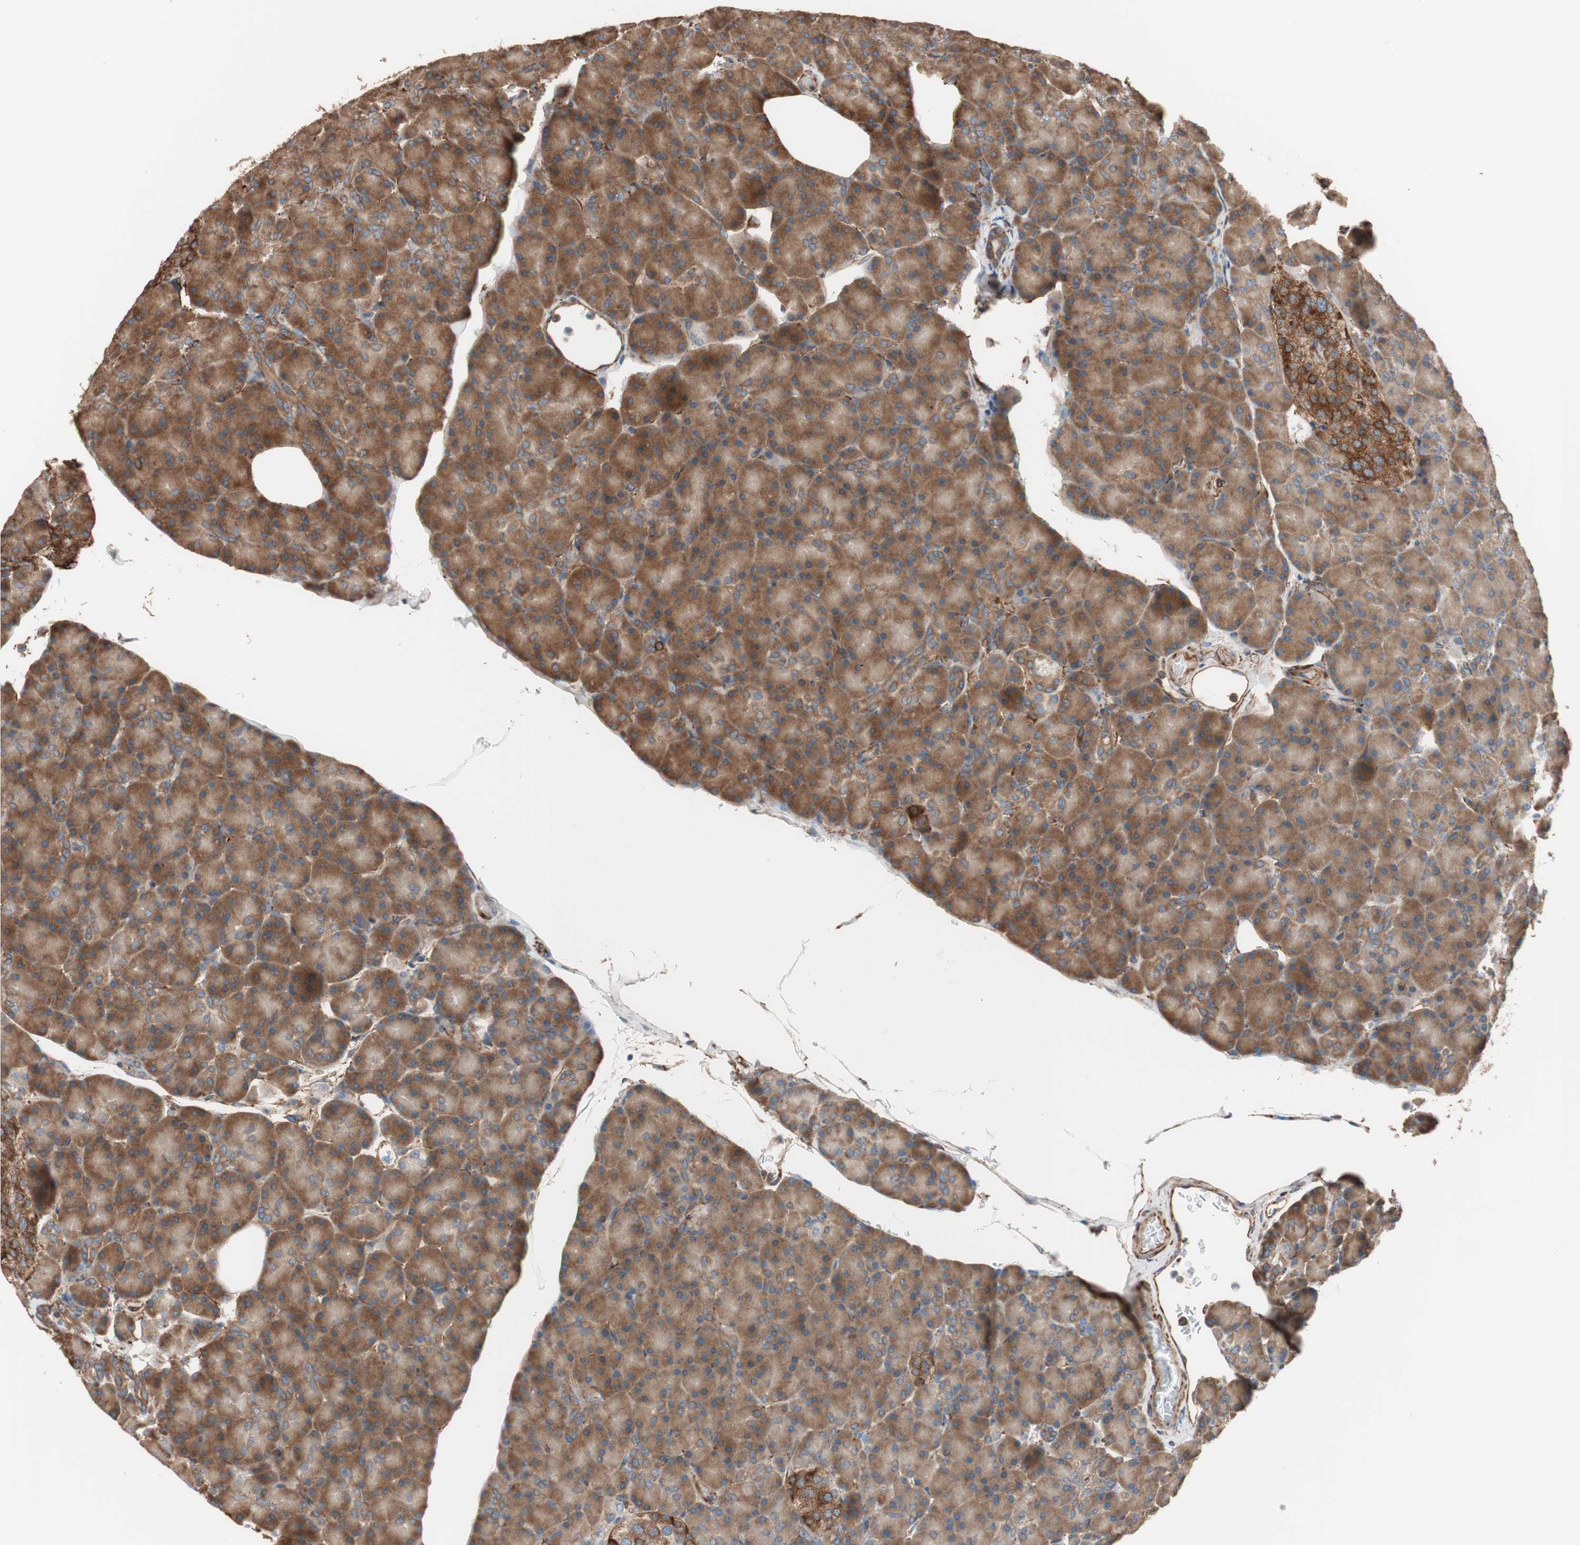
{"staining": {"intensity": "moderate", "quantity": ">75%", "location": "cytoplasmic/membranous"}, "tissue": "pancreas", "cell_type": "Exocrine glandular cells", "image_type": "normal", "snomed": [{"axis": "morphology", "description": "Normal tissue, NOS"}, {"axis": "topography", "description": "Pancreas"}], "caption": "Moderate cytoplasmic/membranous expression is seen in about >75% of exocrine glandular cells in benign pancreas.", "gene": "GPSM2", "patient": {"sex": "female", "age": 43}}